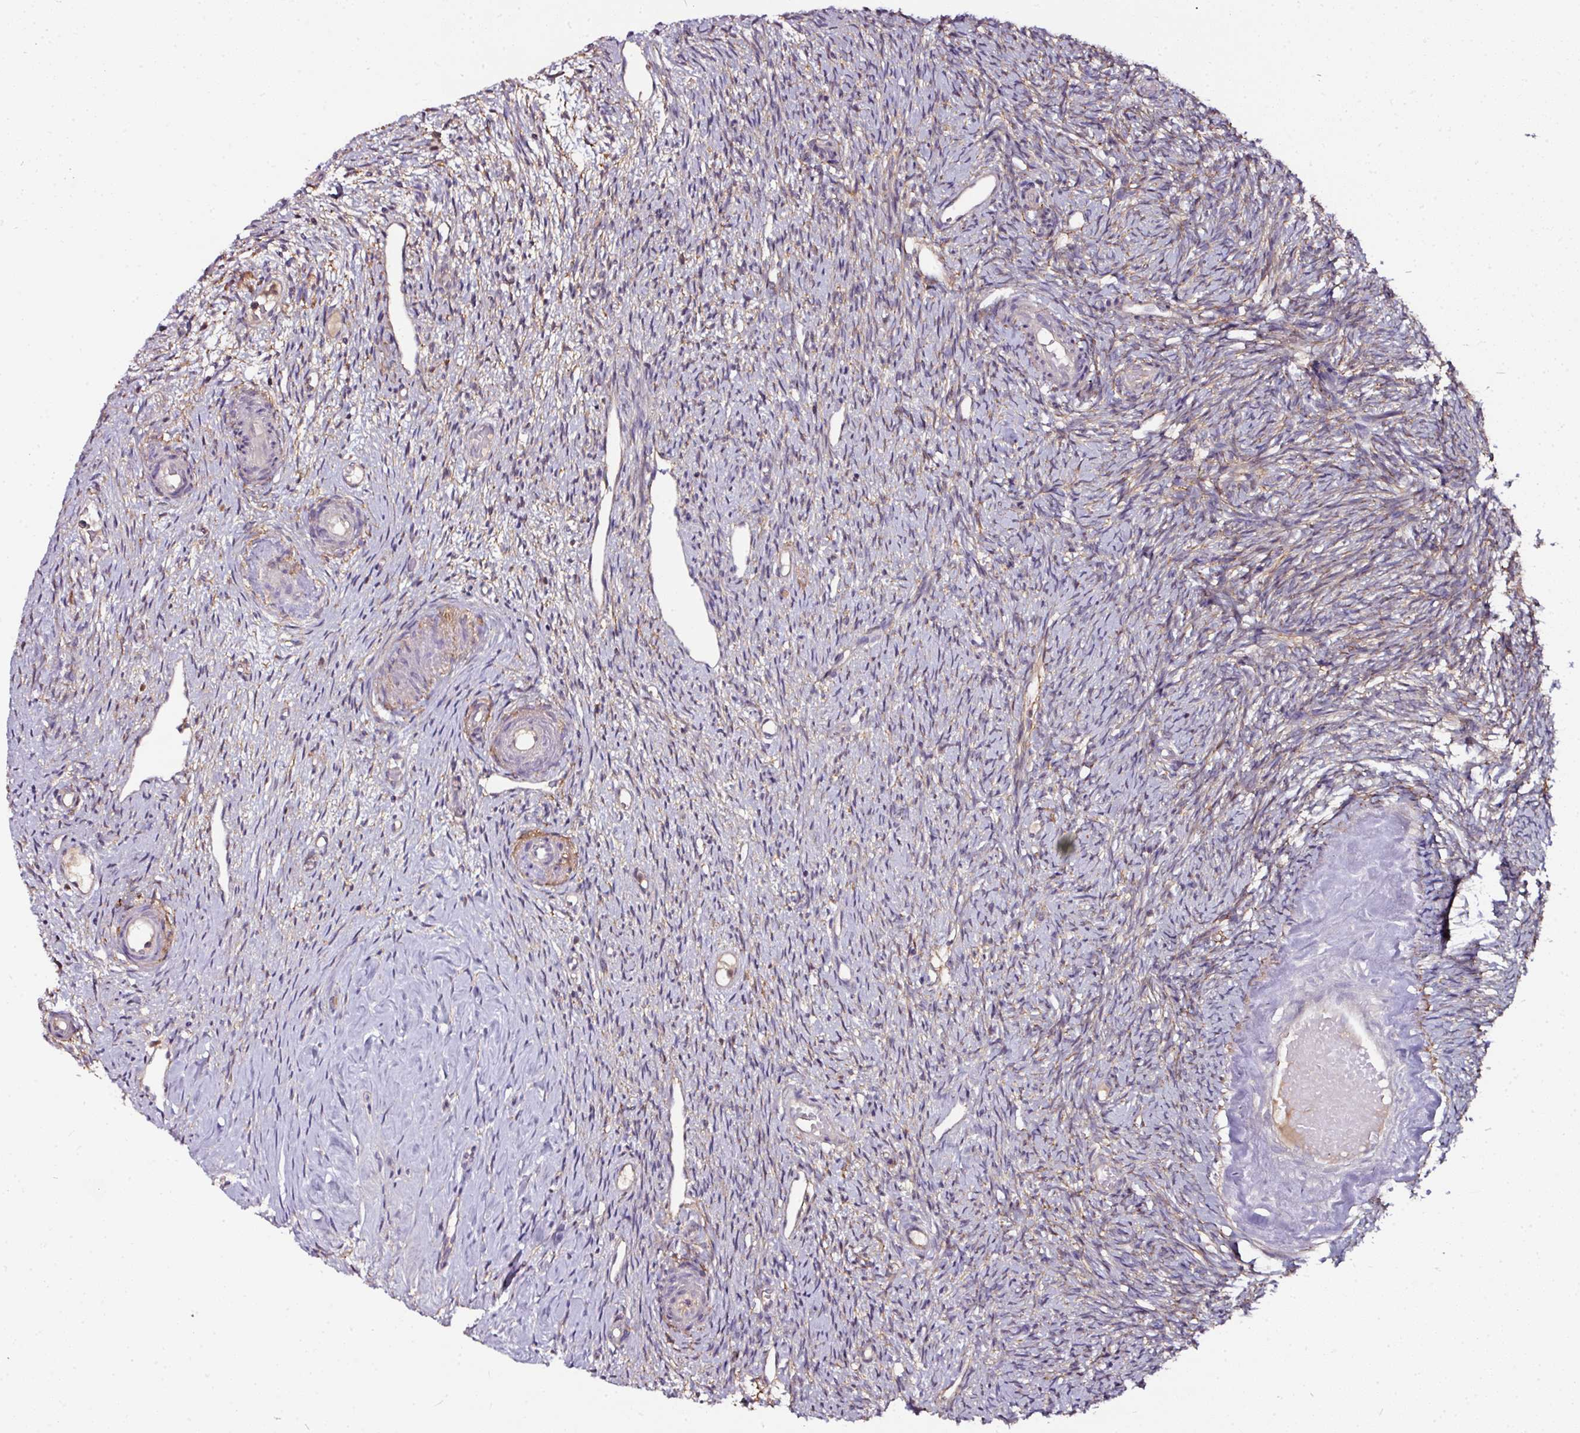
{"staining": {"intensity": "weak", "quantity": "25%-75%", "location": "cytoplasmic/membranous"}, "tissue": "ovary", "cell_type": "Ovarian stroma cells", "image_type": "normal", "snomed": [{"axis": "morphology", "description": "Normal tissue, NOS"}, {"axis": "topography", "description": "Ovary"}], "caption": "Ovarian stroma cells show weak cytoplasmic/membranous expression in about 25%-75% of cells in normal ovary.", "gene": "CTDSP2", "patient": {"sex": "female", "age": 51}}